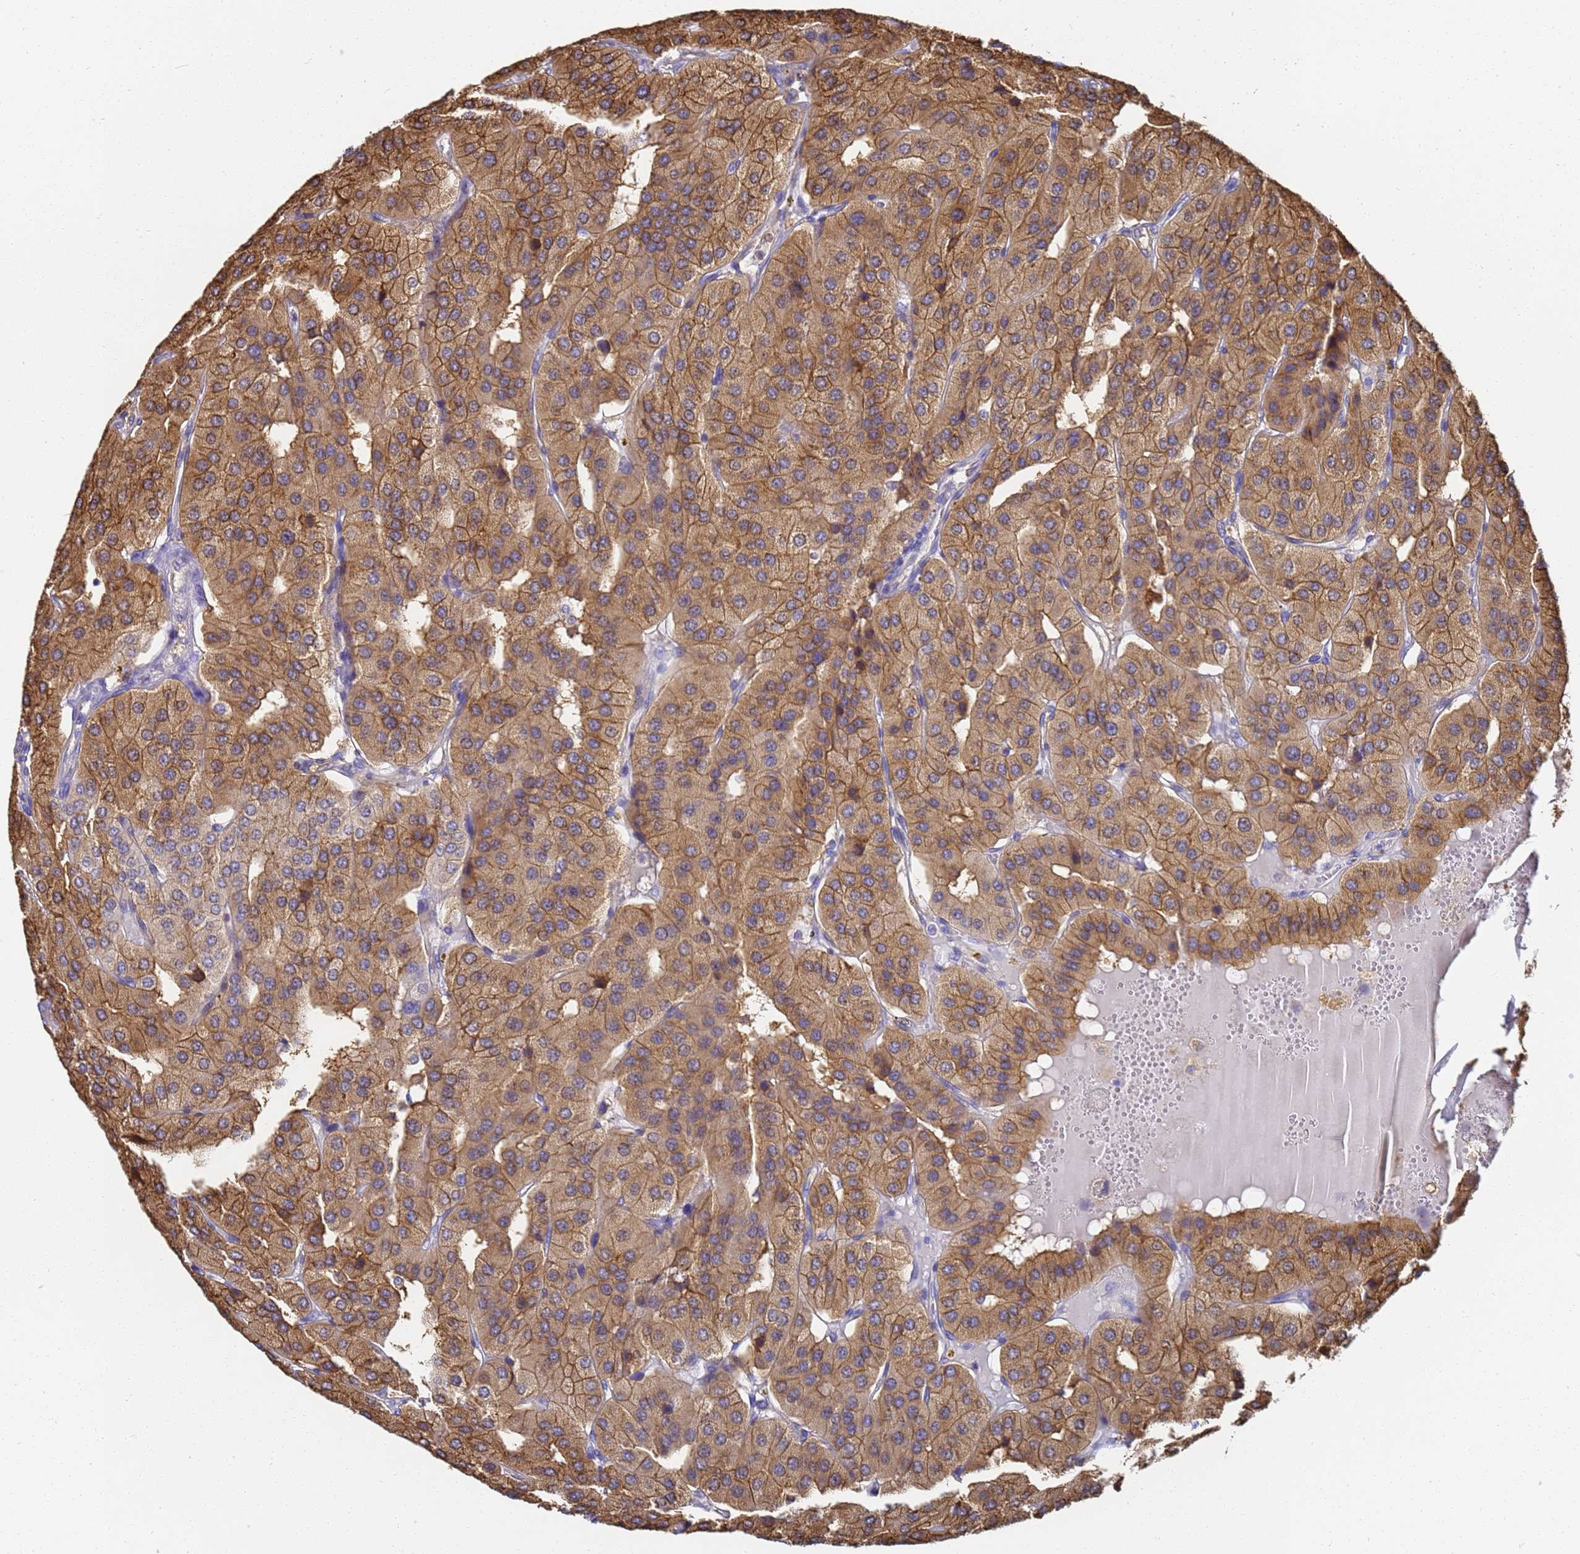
{"staining": {"intensity": "moderate", "quantity": ">75%", "location": "cytoplasmic/membranous"}, "tissue": "parathyroid gland", "cell_type": "Glandular cells", "image_type": "normal", "snomed": [{"axis": "morphology", "description": "Normal tissue, NOS"}, {"axis": "morphology", "description": "Adenoma, NOS"}, {"axis": "topography", "description": "Parathyroid gland"}], "caption": "This histopathology image exhibits immunohistochemistry (IHC) staining of unremarkable human parathyroid gland, with medium moderate cytoplasmic/membranous staining in approximately >75% of glandular cells.", "gene": "NME1", "patient": {"sex": "female", "age": 86}}